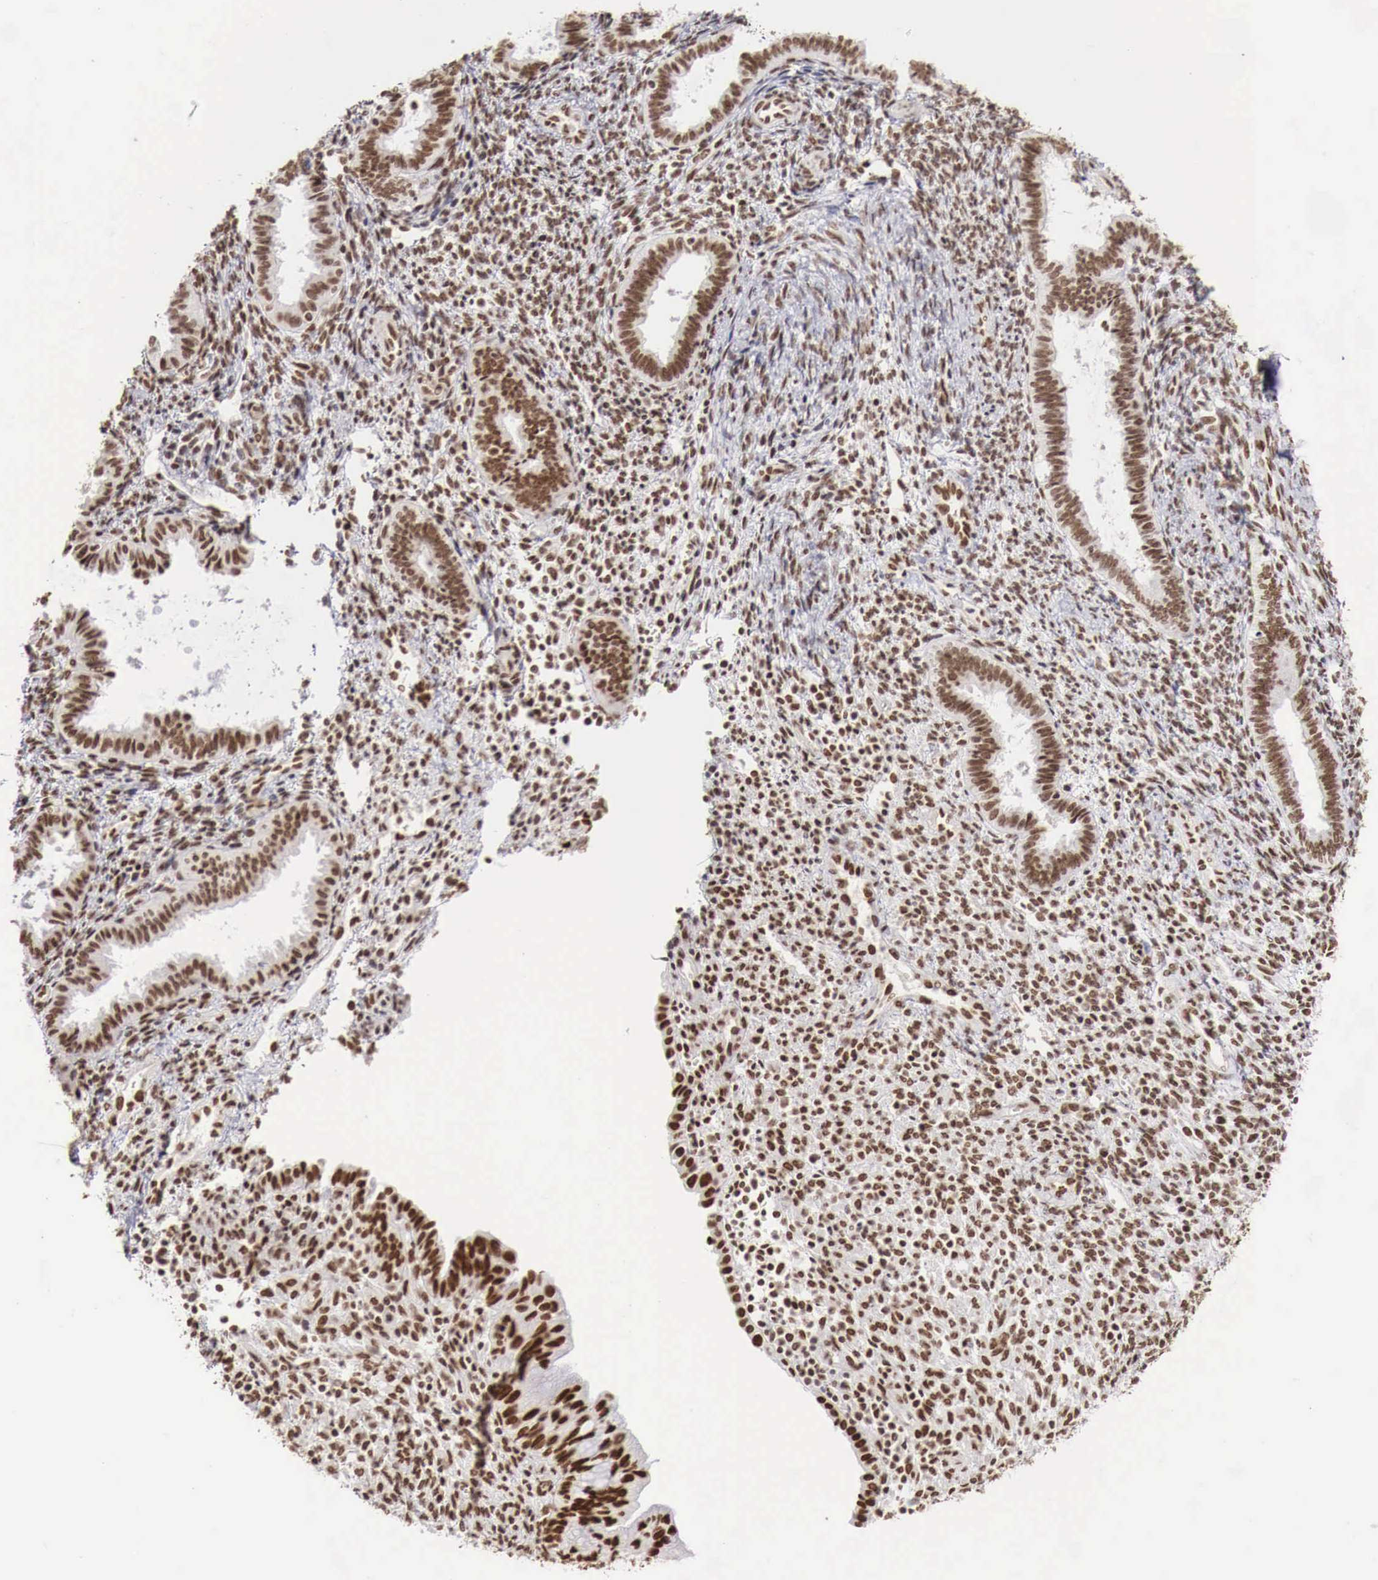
{"staining": {"intensity": "strong", "quantity": ">75%", "location": "nuclear"}, "tissue": "endometrium", "cell_type": "Cells in endometrial stroma", "image_type": "normal", "snomed": [{"axis": "morphology", "description": "Normal tissue, NOS"}, {"axis": "topography", "description": "Endometrium"}], "caption": "Immunohistochemical staining of unremarkable endometrium shows high levels of strong nuclear expression in approximately >75% of cells in endometrial stroma. (Brightfield microscopy of DAB IHC at high magnification).", "gene": "PHF14", "patient": {"sex": "female", "age": 36}}